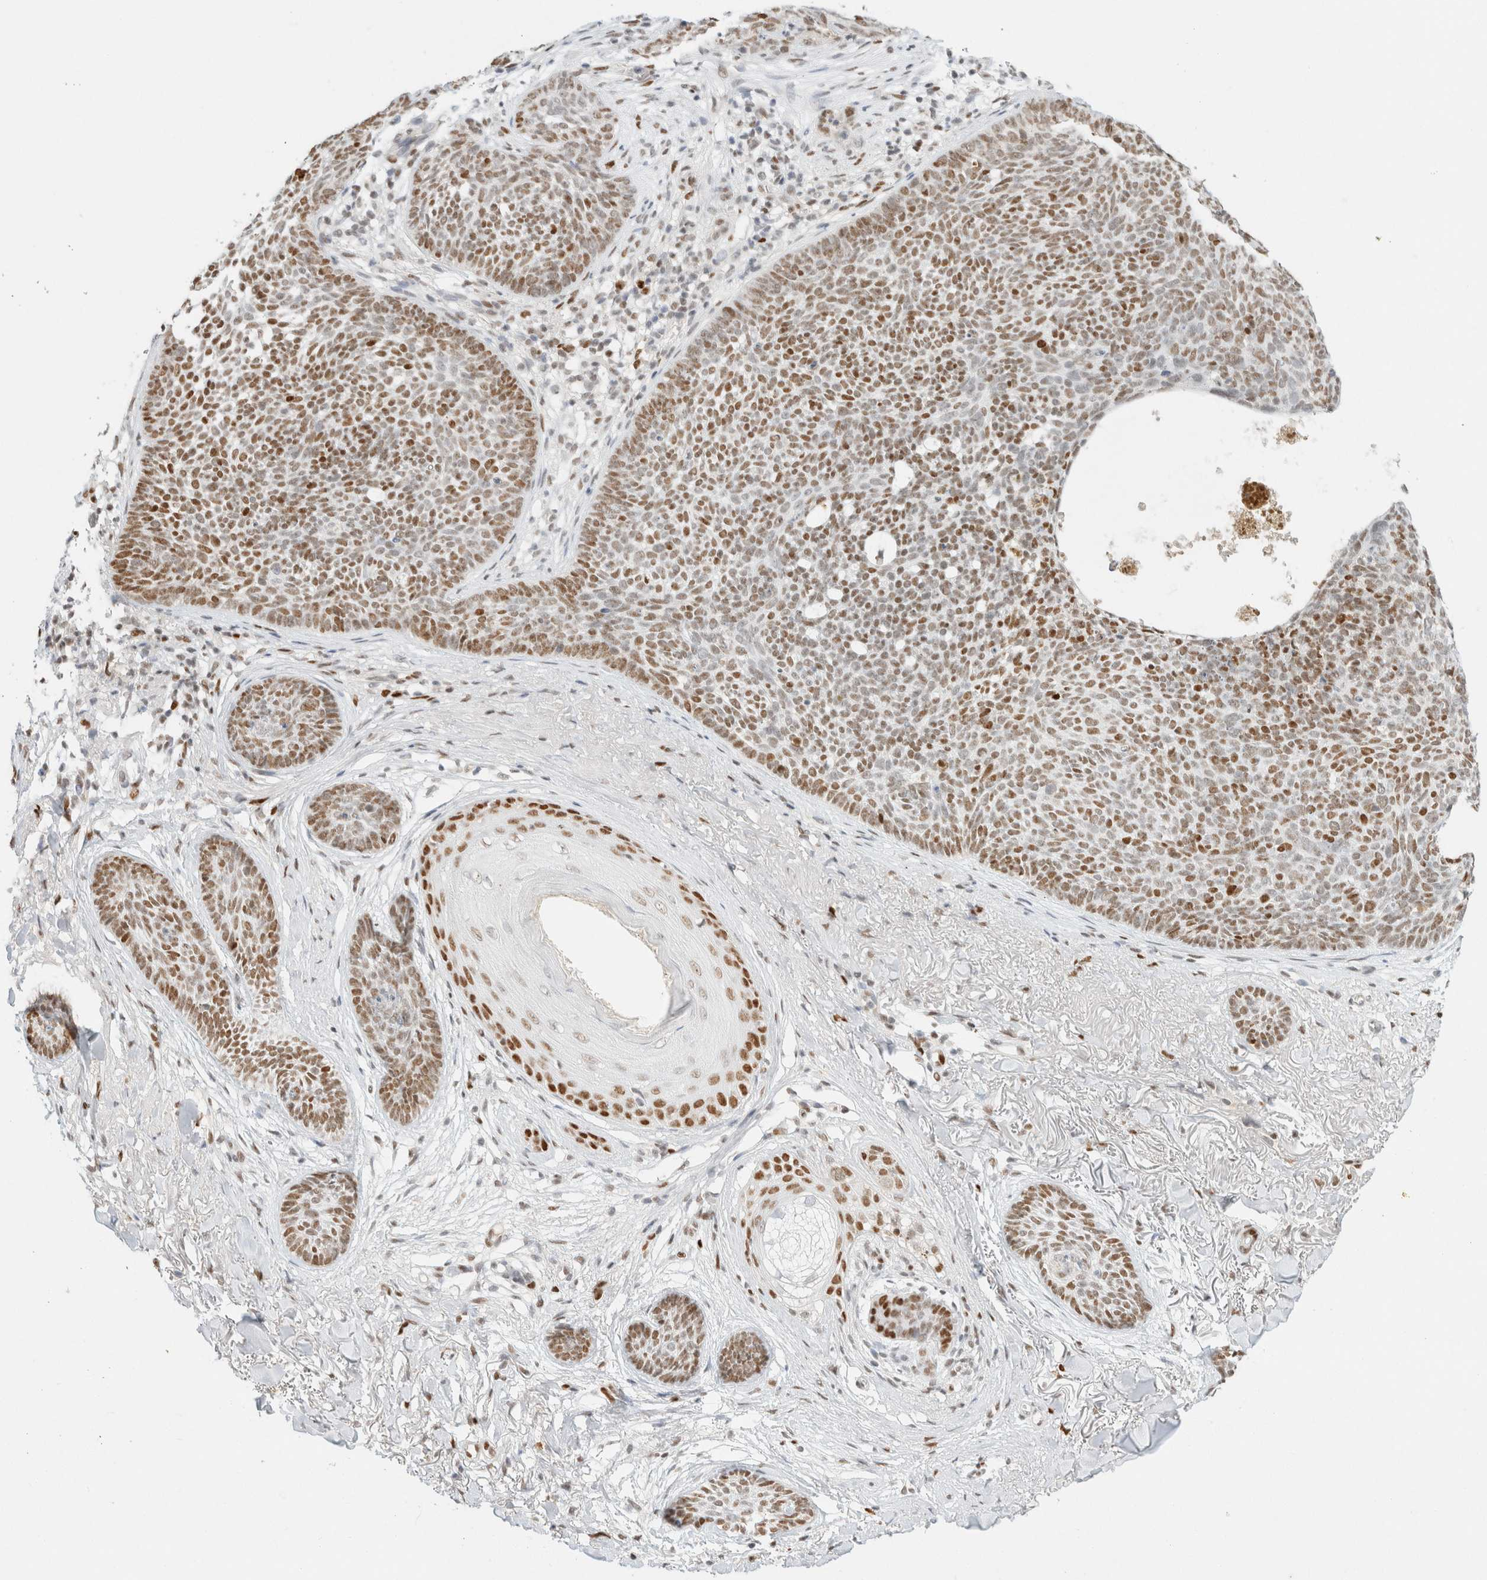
{"staining": {"intensity": "moderate", "quantity": ">75%", "location": "nuclear"}, "tissue": "skin cancer", "cell_type": "Tumor cells", "image_type": "cancer", "snomed": [{"axis": "morphology", "description": "Basal cell carcinoma"}, {"axis": "topography", "description": "Skin"}], "caption": "Protein expression analysis of human skin cancer (basal cell carcinoma) reveals moderate nuclear expression in approximately >75% of tumor cells.", "gene": "DDB2", "patient": {"sex": "female", "age": 70}}